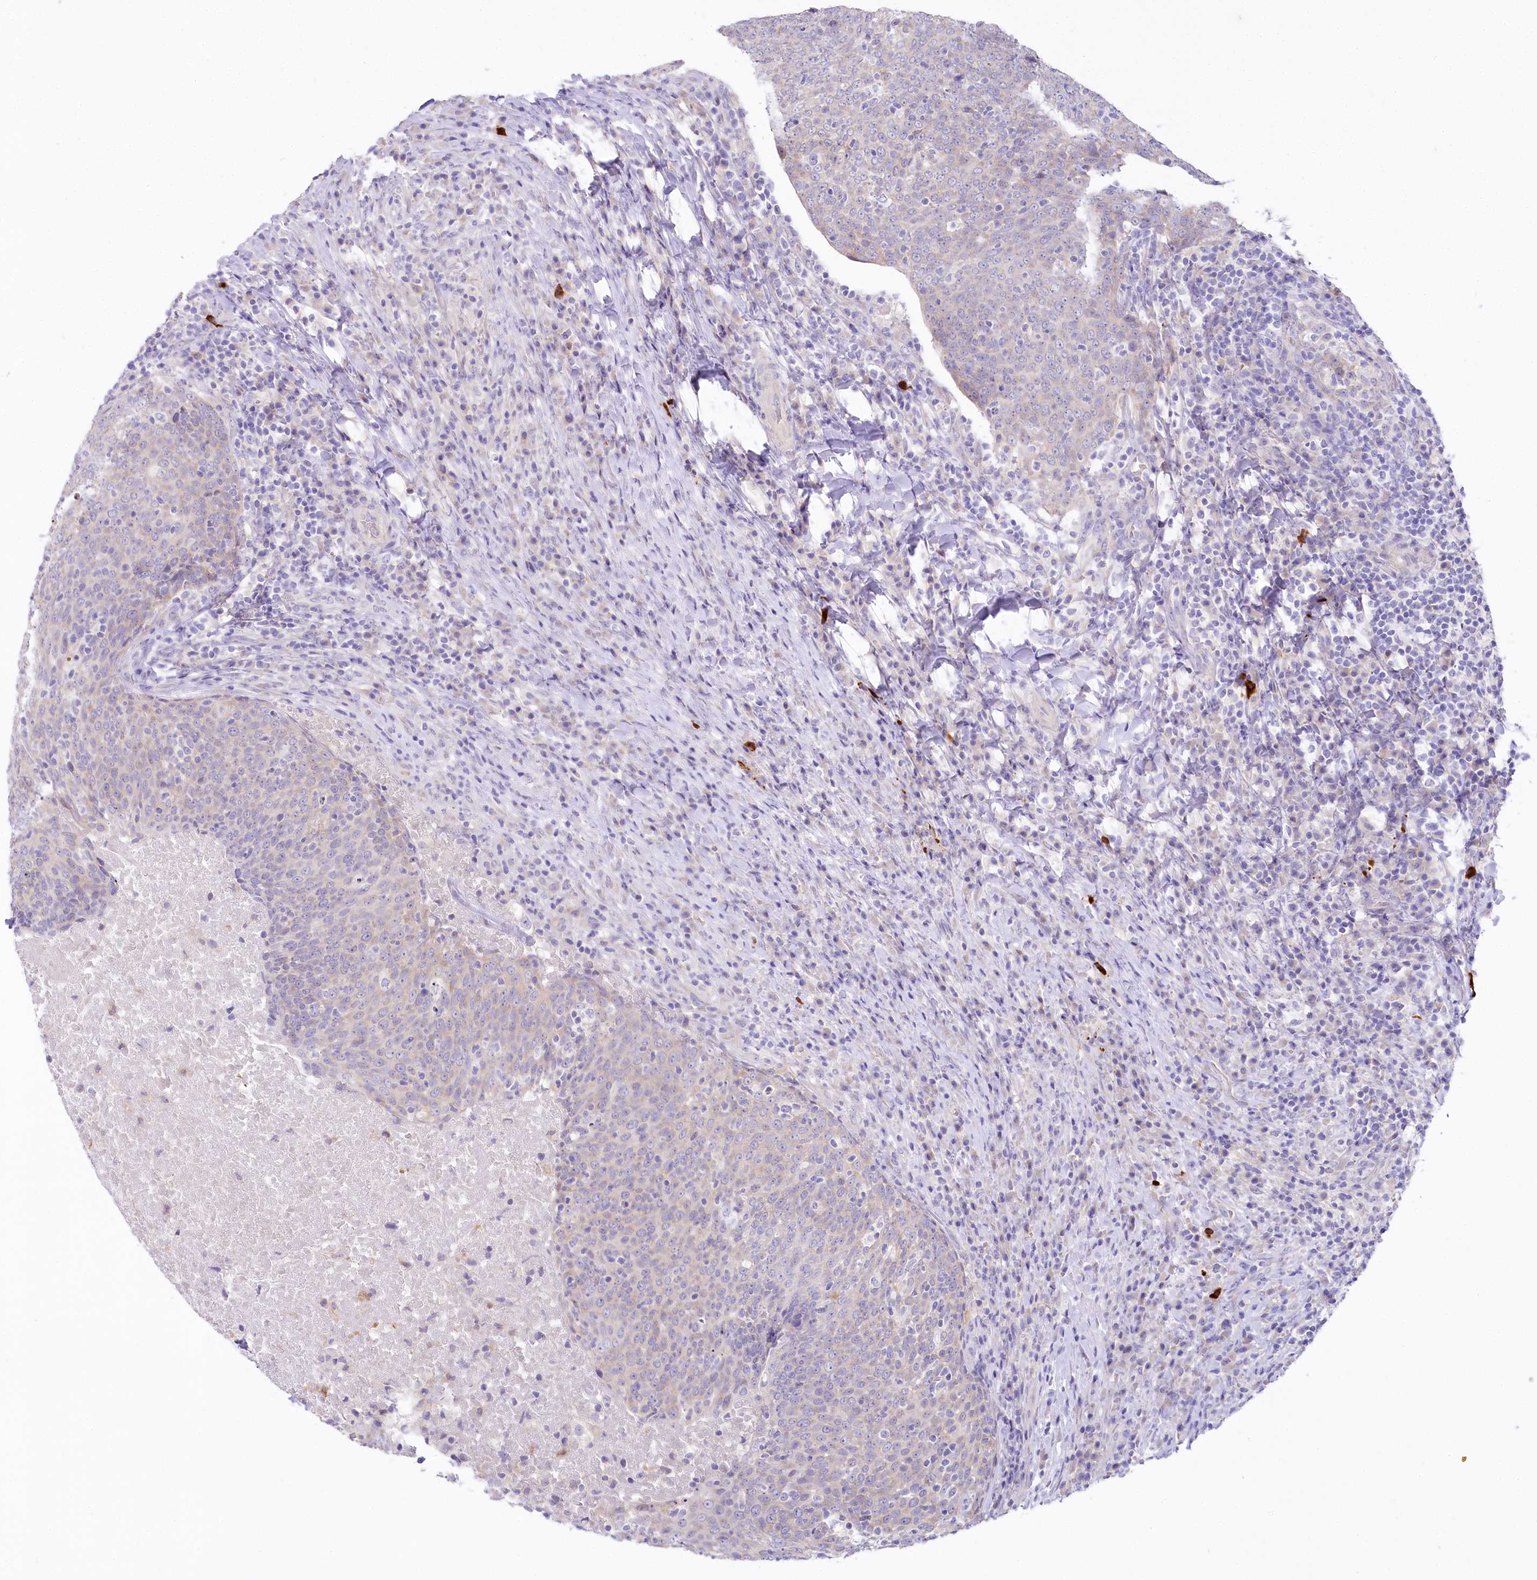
{"staining": {"intensity": "weak", "quantity": "<25%", "location": "cytoplasmic/membranous"}, "tissue": "head and neck cancer", "cell_type": "Tumor cells", "image_type": "cancer", "snomed": [{"axis": "morphology", "description": "Squamous cell carcinoma, NOS"}, {"axis": "morphology", "description": "Squamous cell carcinoma, metastatic, NOS"}, {"axis": "topography", "description": "Lymph node"}, {"axis": "topography", "description": "Head-Neck"}], "caption": "An immunohistochemistry image of head and neck metastatic squamous cell carcinoma is shown. There is no staining in tumor cells of head and neck metastatic squamous cell carcinoma.", "gene": "MYOZ1", "patient": {"sex": "male", "age": 62}}